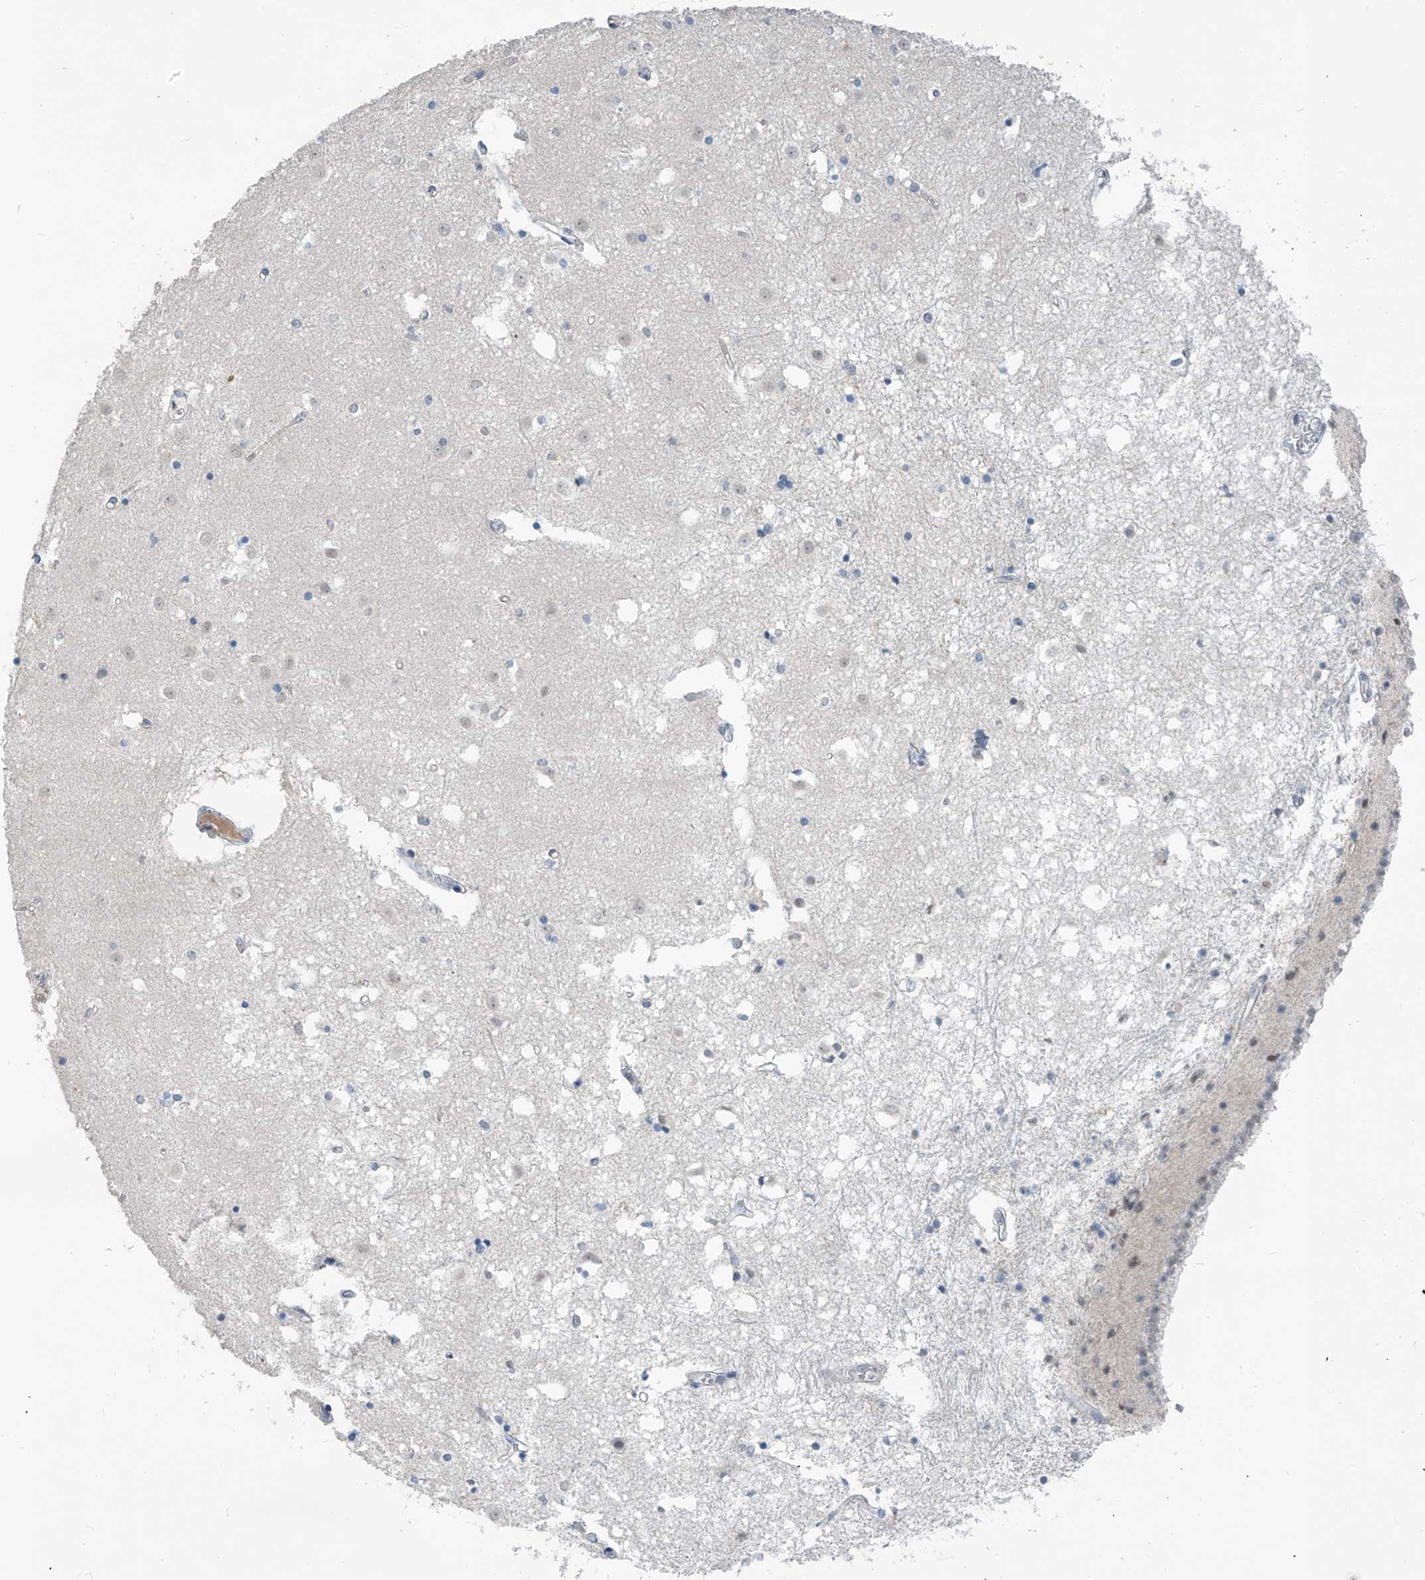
{"staining": {"intensity": "negative", "quantity": "none", "location": "none"}, "tissue": "caudate", "cell_type": "Glial cells", "image_type": "normal", "snomed": [{"axis": "morphology", "description": "Normal tissue, NOS"}, {"axis": "topography", "description": "Lateral ventricle wall"}], "caption": "Glial cells show no significant protein positivity in normal caudate.", "gene": "METAP1D", "patient": {"sex": "male", "age": 45}}